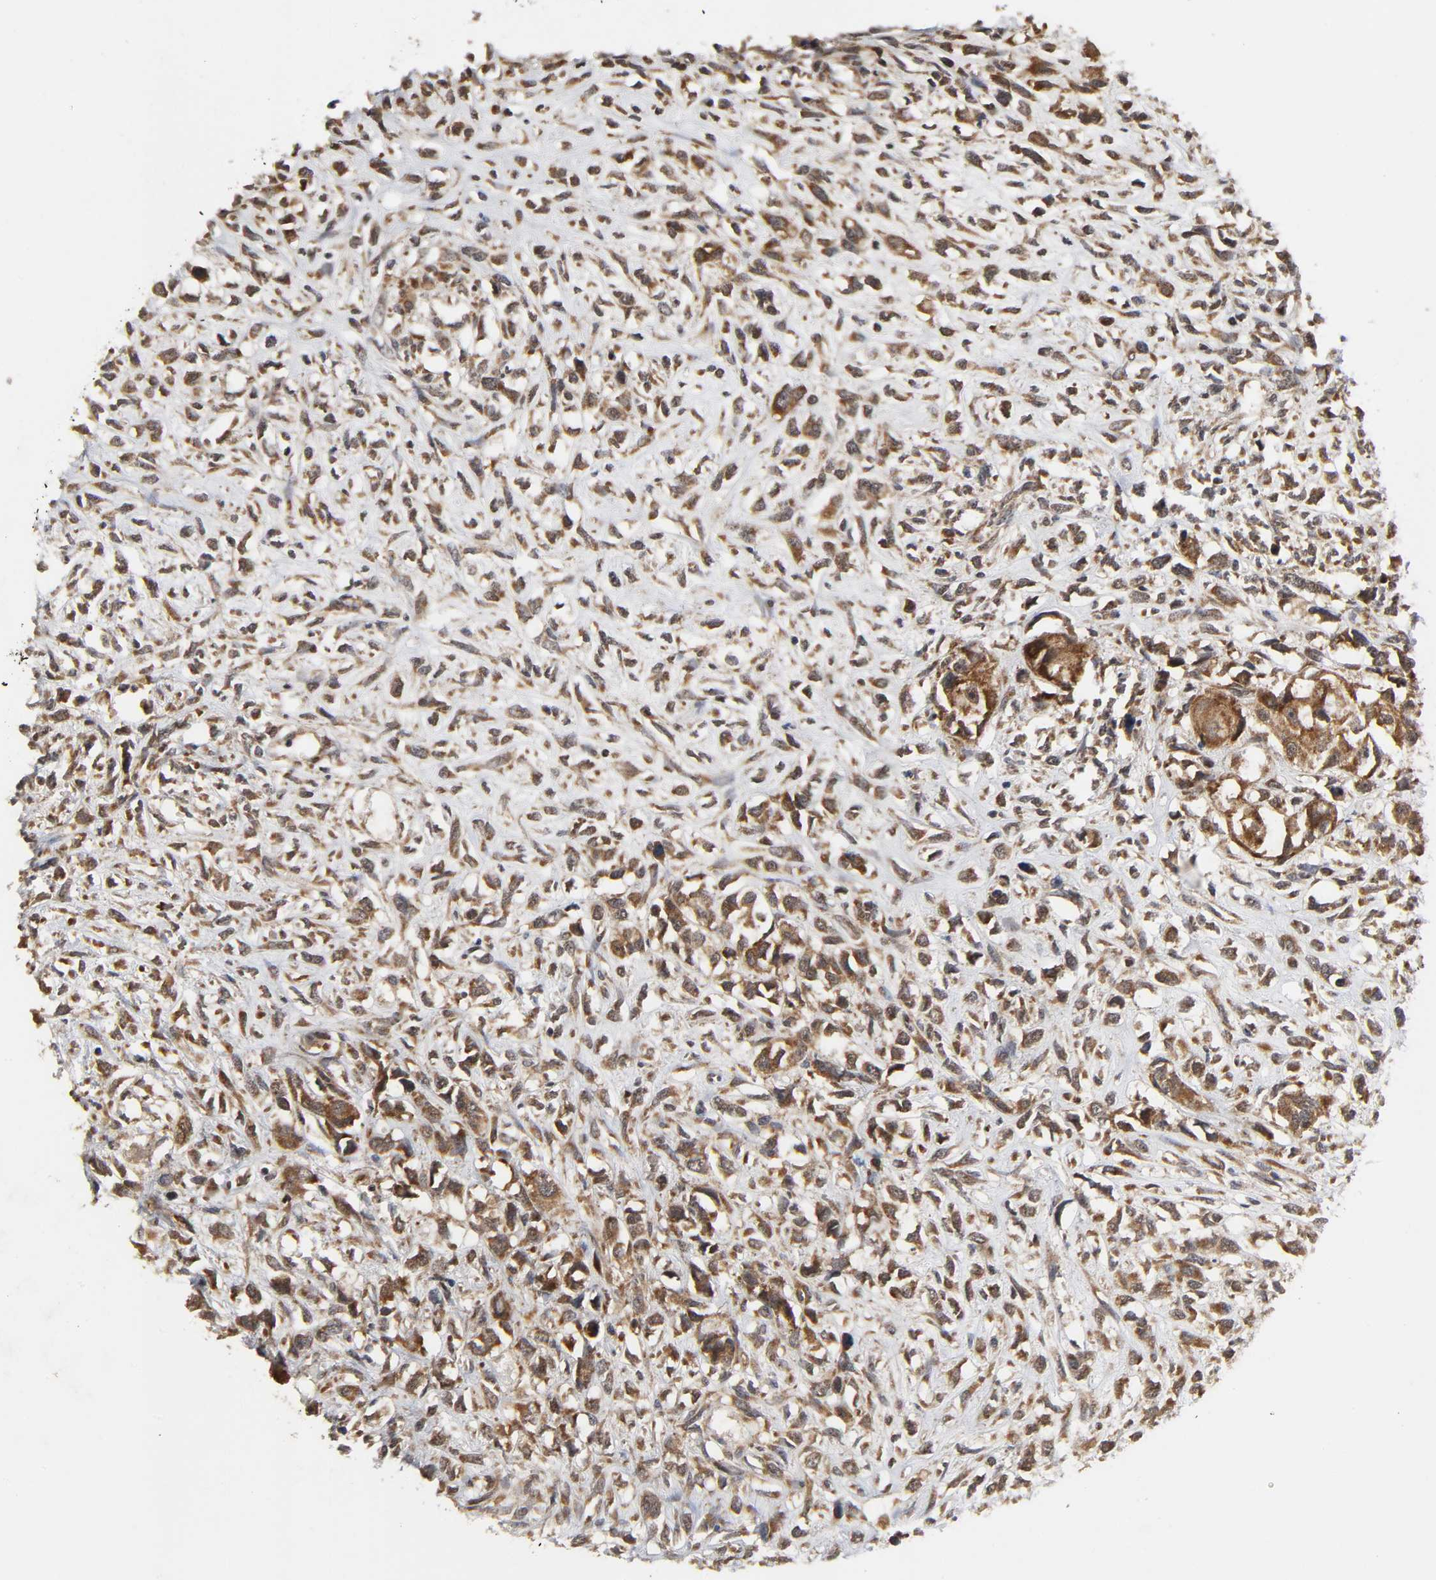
{"staining": {"intensity": "strong", "quantity": ">75%", "location": "cytoplasmic/membranous"}, "tissue": "head and neck cancer", "cell_type": "Tumor cells", "image_type": "cancer", "snomed": [{"axis": "morphology", "description": "Necrosis, NOS"}, {"axis": "morphology", "description": "Neoplasm, malignant, NOS"}, {"axis": "topography", "description": "Salivary gland"}, {"axis": "topography", "description": "Head-Neck"}], "caption": "An IHC micrograph of tumor tissue is shown. Protein staining in brown shows strong cytoplasmic/membranous positivity in neoplasm (malignant) (head and neck) within tumor cells.", "gene": "SLC30A9", "patient": {"sex": "male", "age": 43}}